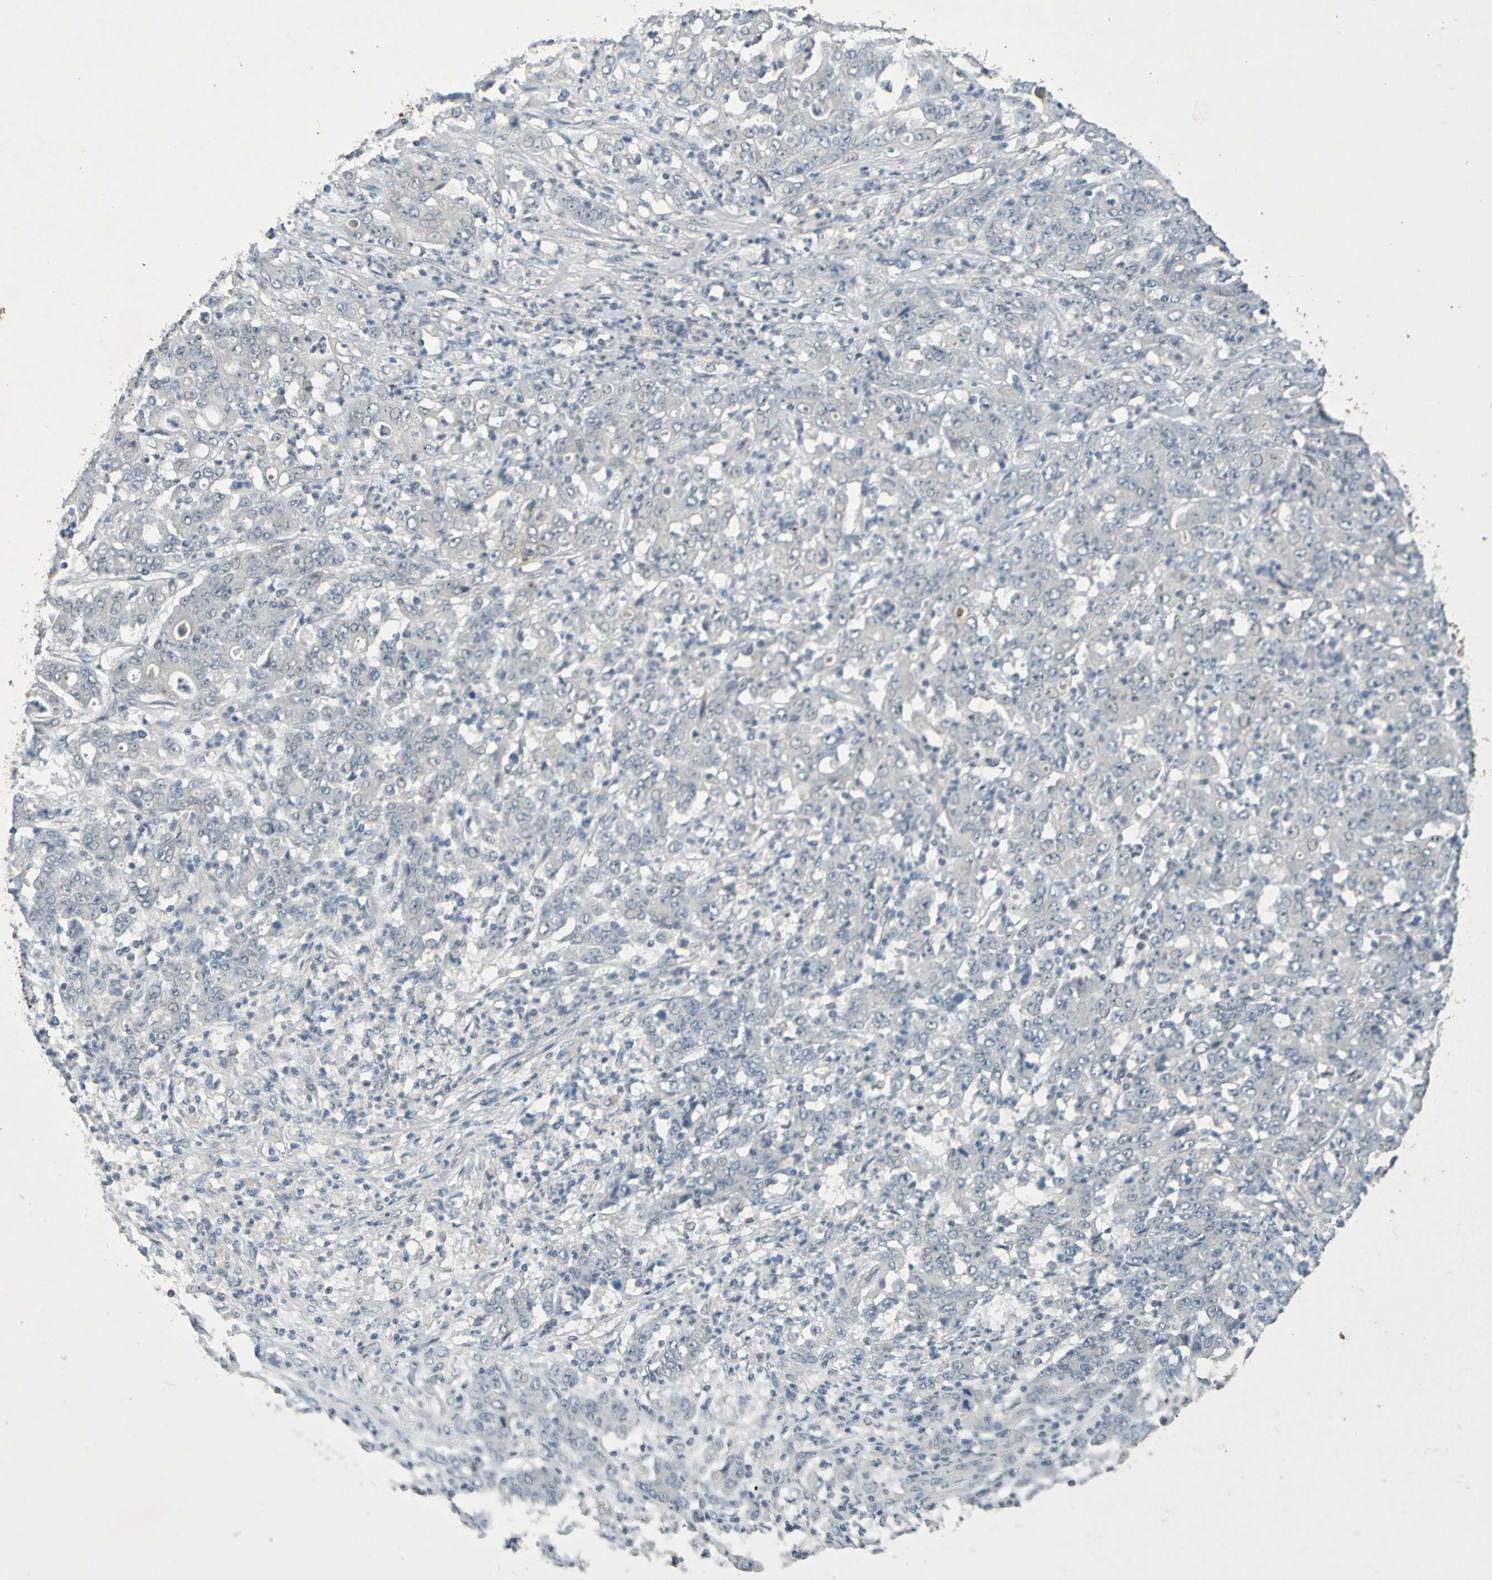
{"staining": {"intensity": "negative", "quantity": "none", "location": "none"}, "tissue": "stomach cancer", "cell_type": "Tumor cells", "image_type": "cancer", "snomed": [{"axis": "morphology", "description": "Adenocarcinoma, NOS"}, {"axis": "topography", "description": "Stomach, lower"}], "caption": "Tumor cells show no significant expression in stomach cancer (adenocarcinoma).", "gene": "IL10", "patient": {"sex": "female", "age": 71}}